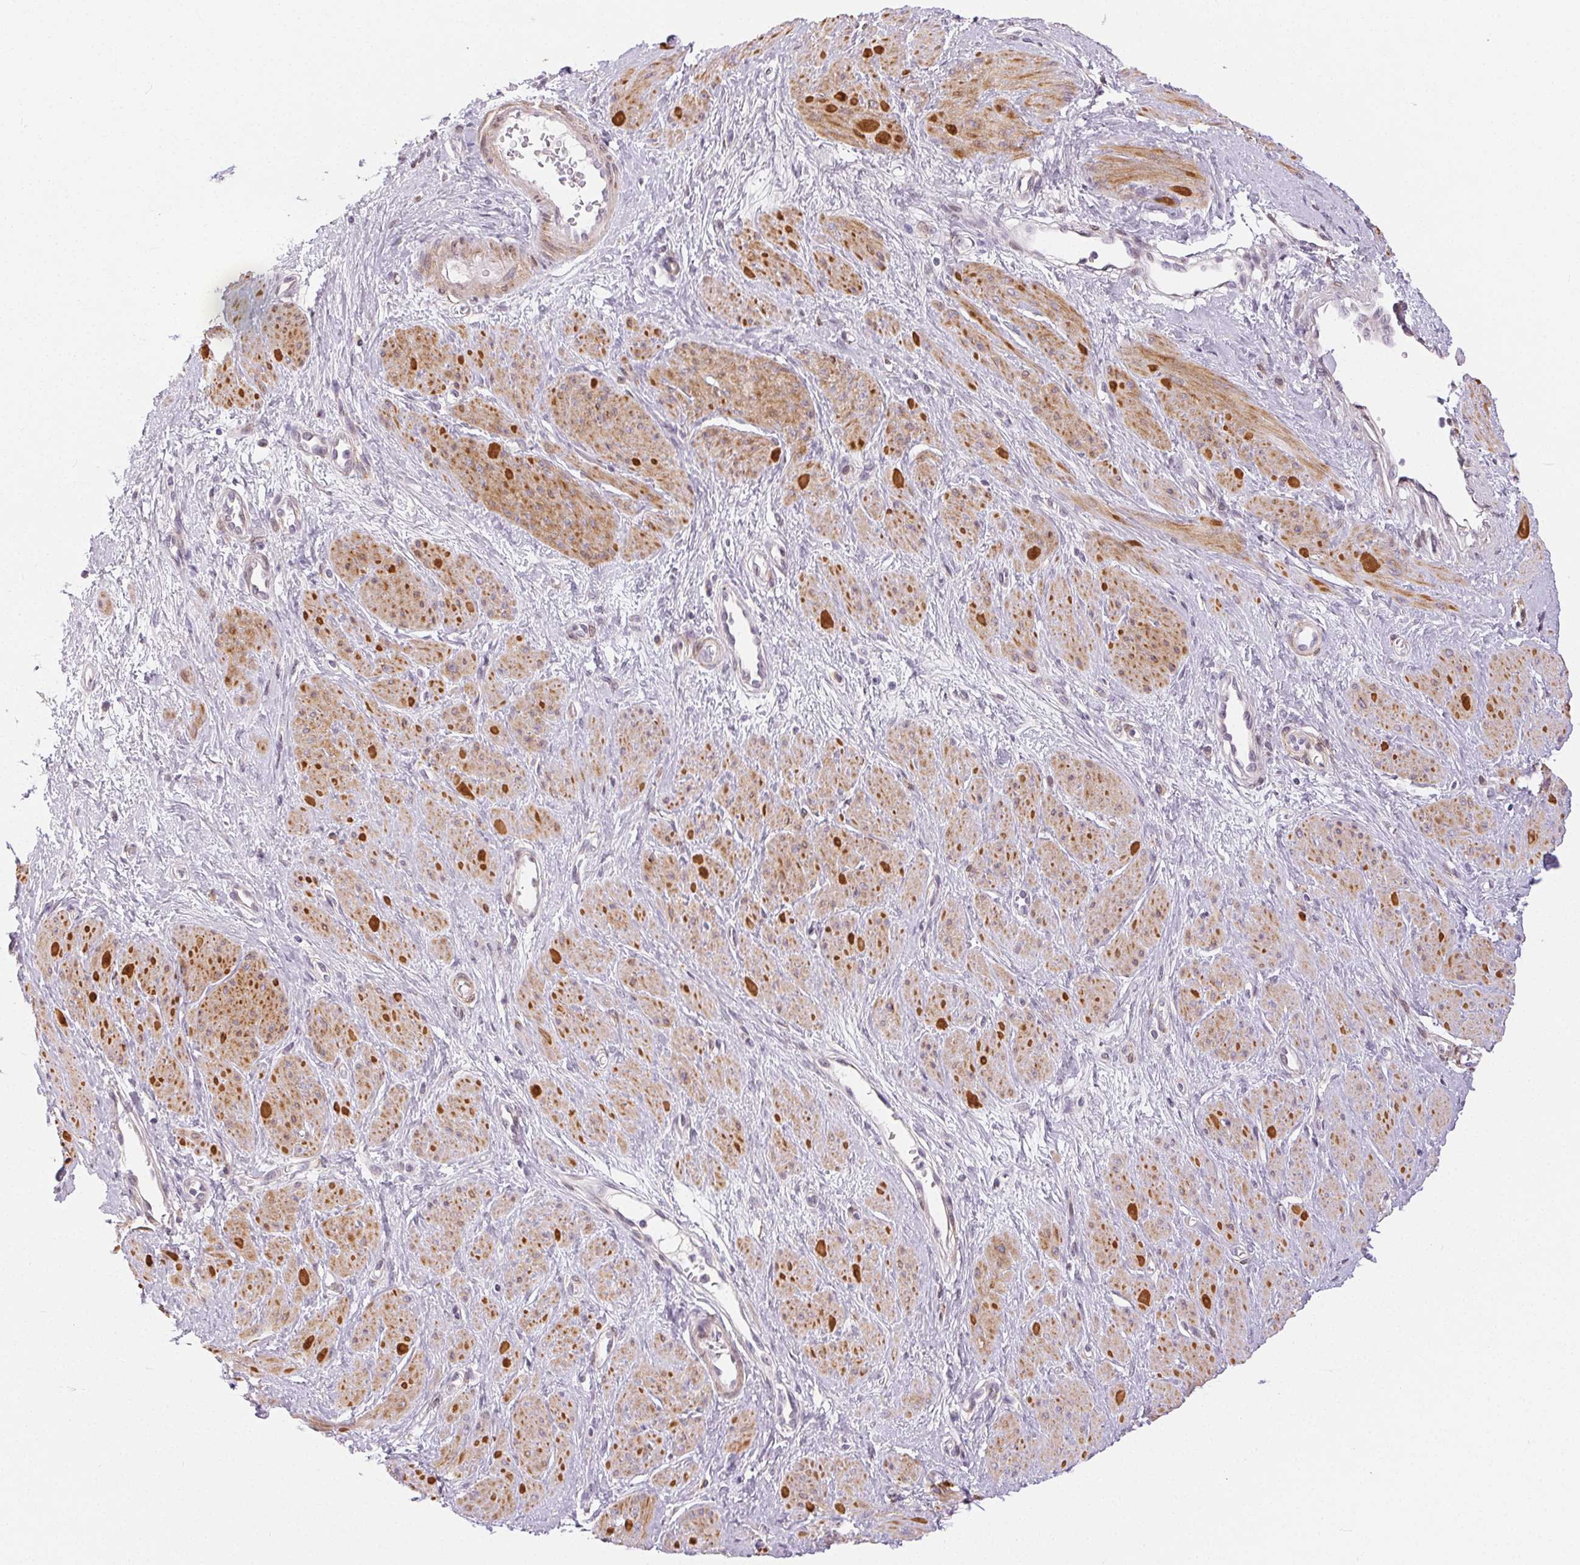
{"staining": {"intensity": "moderate", "quantity": "25%-75%", "location": "cytoplasmic/membranous"}, "tissue": "smooth muscle", "cell_type": "Smooth muscle cells", "image_type": "normal", "snomed": [{"axis": "morphology", "description": "Normal tissue, NOS"}, {"axis": "topography", "description": "Smooth muscle"}, {"axis": "topography", "description": "Uterus"}], "caption": "Smooth muscle was stained to show a protein in brown. There is medium levels of moderate cytoplasmic/membranous positivity in about 25%-75% of smooth muscle cells. (Brightfield microscopy of DAB IHC at high magnification).", "gene": "RPGRIP1", "patient": {"sex": "female", "age": 39}}